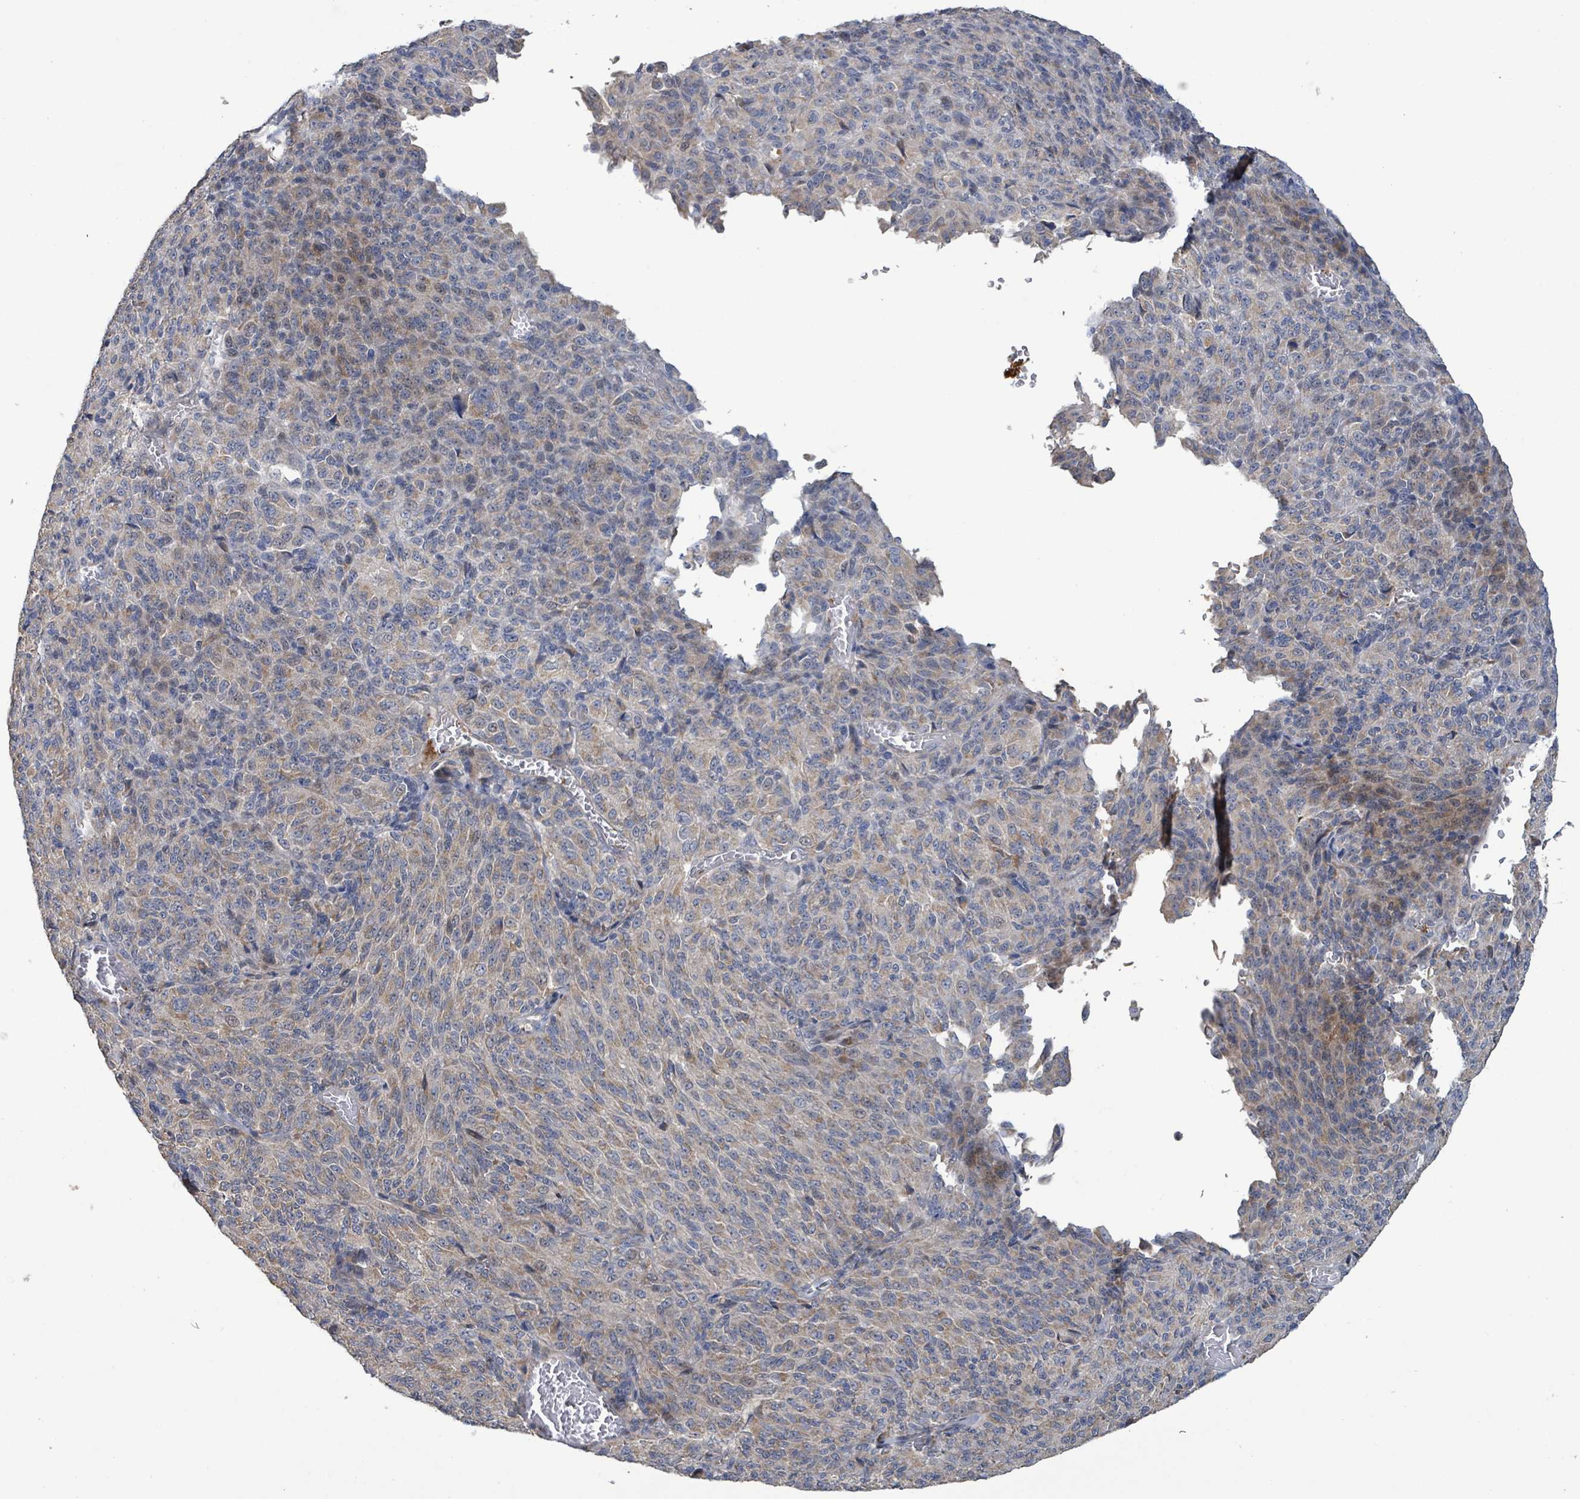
{"staining": {"intensity": "weak", "quantity": "<25%", "location": "cytoplasmic/membranous"}, "tissue": "melanoma", "cell_type": "Tumor cells", "image_type": "cancer", "snomed": [{"axis": "morphology", "description": "Malignant melanoma, Metastatic site"}, {"axis": "topography", "description": "Brain"}], "caption": "Human malignant melanoma (metastatic site) stained for a protein using immunohistochemistry reveals no expression in tumor cells.", "gene": "PLAAT1", "patient": {"sex": "female", "age": 56}}